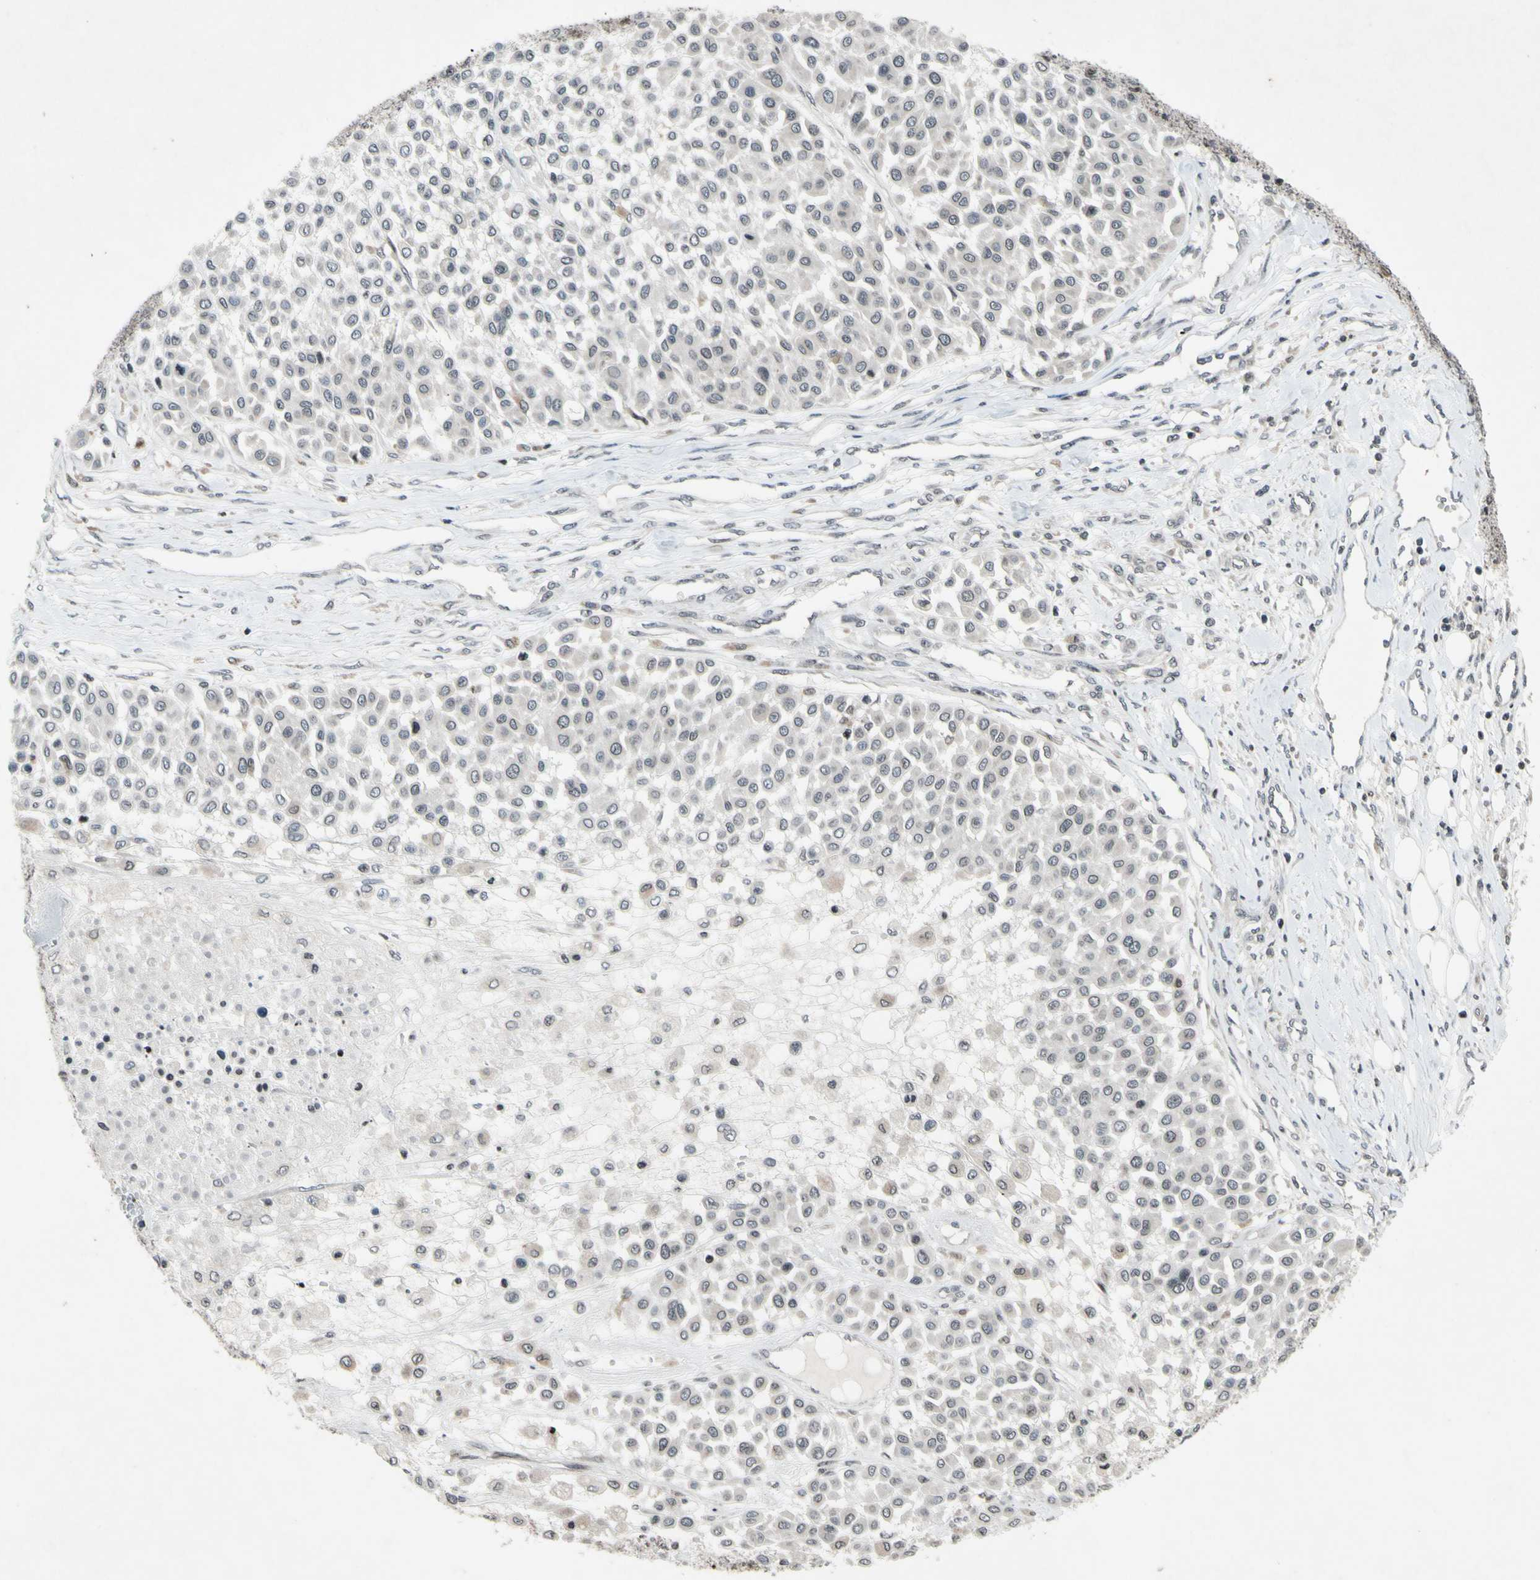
{"staining": {"intensity": "negative", "quantity": "none", "location": "none"}, "tissue": "melanoma", "cell_type": "Tumor cells", "image_type": "cancer", "snomed": [{"axis": "morphology", "description": "Malignant melanoma, Metastatic site"}, {"axis": "topography", "description": "Soft tissue"}], "caption": "Malignant melanoma (metastatic site) was stained to show a protein in brown. There is no significant expression in tumor cells. The staining is performed using DAB (3,3'-diaminobenzidine) brown chromogen with nuclei counter-stained in using hematoxylin.", "gene": "XPO1", "patient": {"sex": "male", "age": 41}}